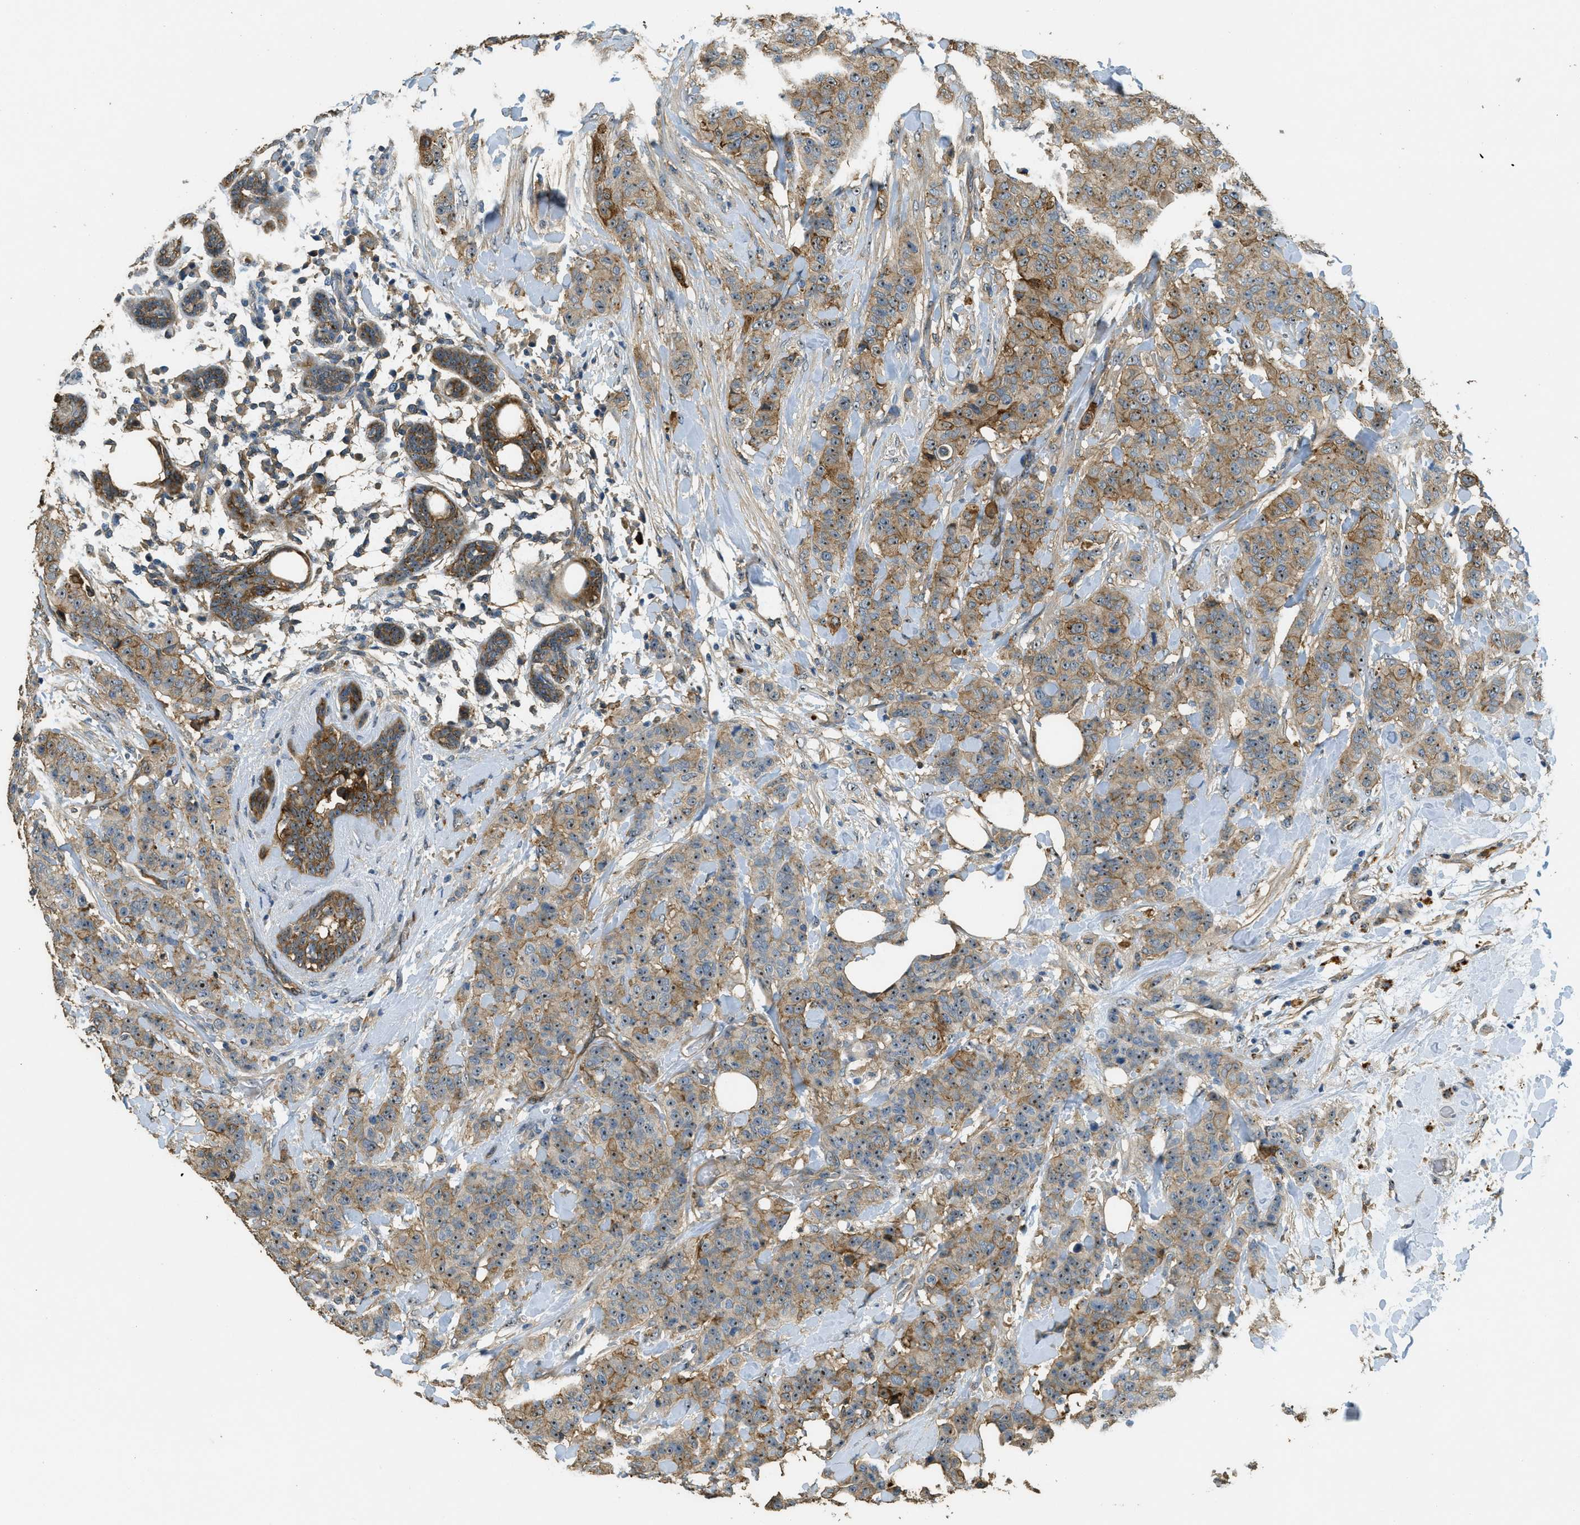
{"staining": {"intensity": "moderate", "quantity": ">75%", "location": "cytoplasmic/membranous,nuclear"}, "tissue": "breast cancer", "cell_type": "Tumor cells", "image_type": "cancer", "snomed": [{"axis": "morphology", "description": "Normal tissue, NOS"}, {"axis": "morphology", "description": "Duct carcinoma"}, {"axis": "topography", "description": "Breast"}], "caption": "Immunohistochemistry of human breast cancer (invasive ductal carcinoma) shows medium levels of moderate cytoplasmic/membranous and nuclear positivity in approximately >75% of tumor cells.", "gene": "OSMR", "patient": {"sex": "female", "age": 40}}